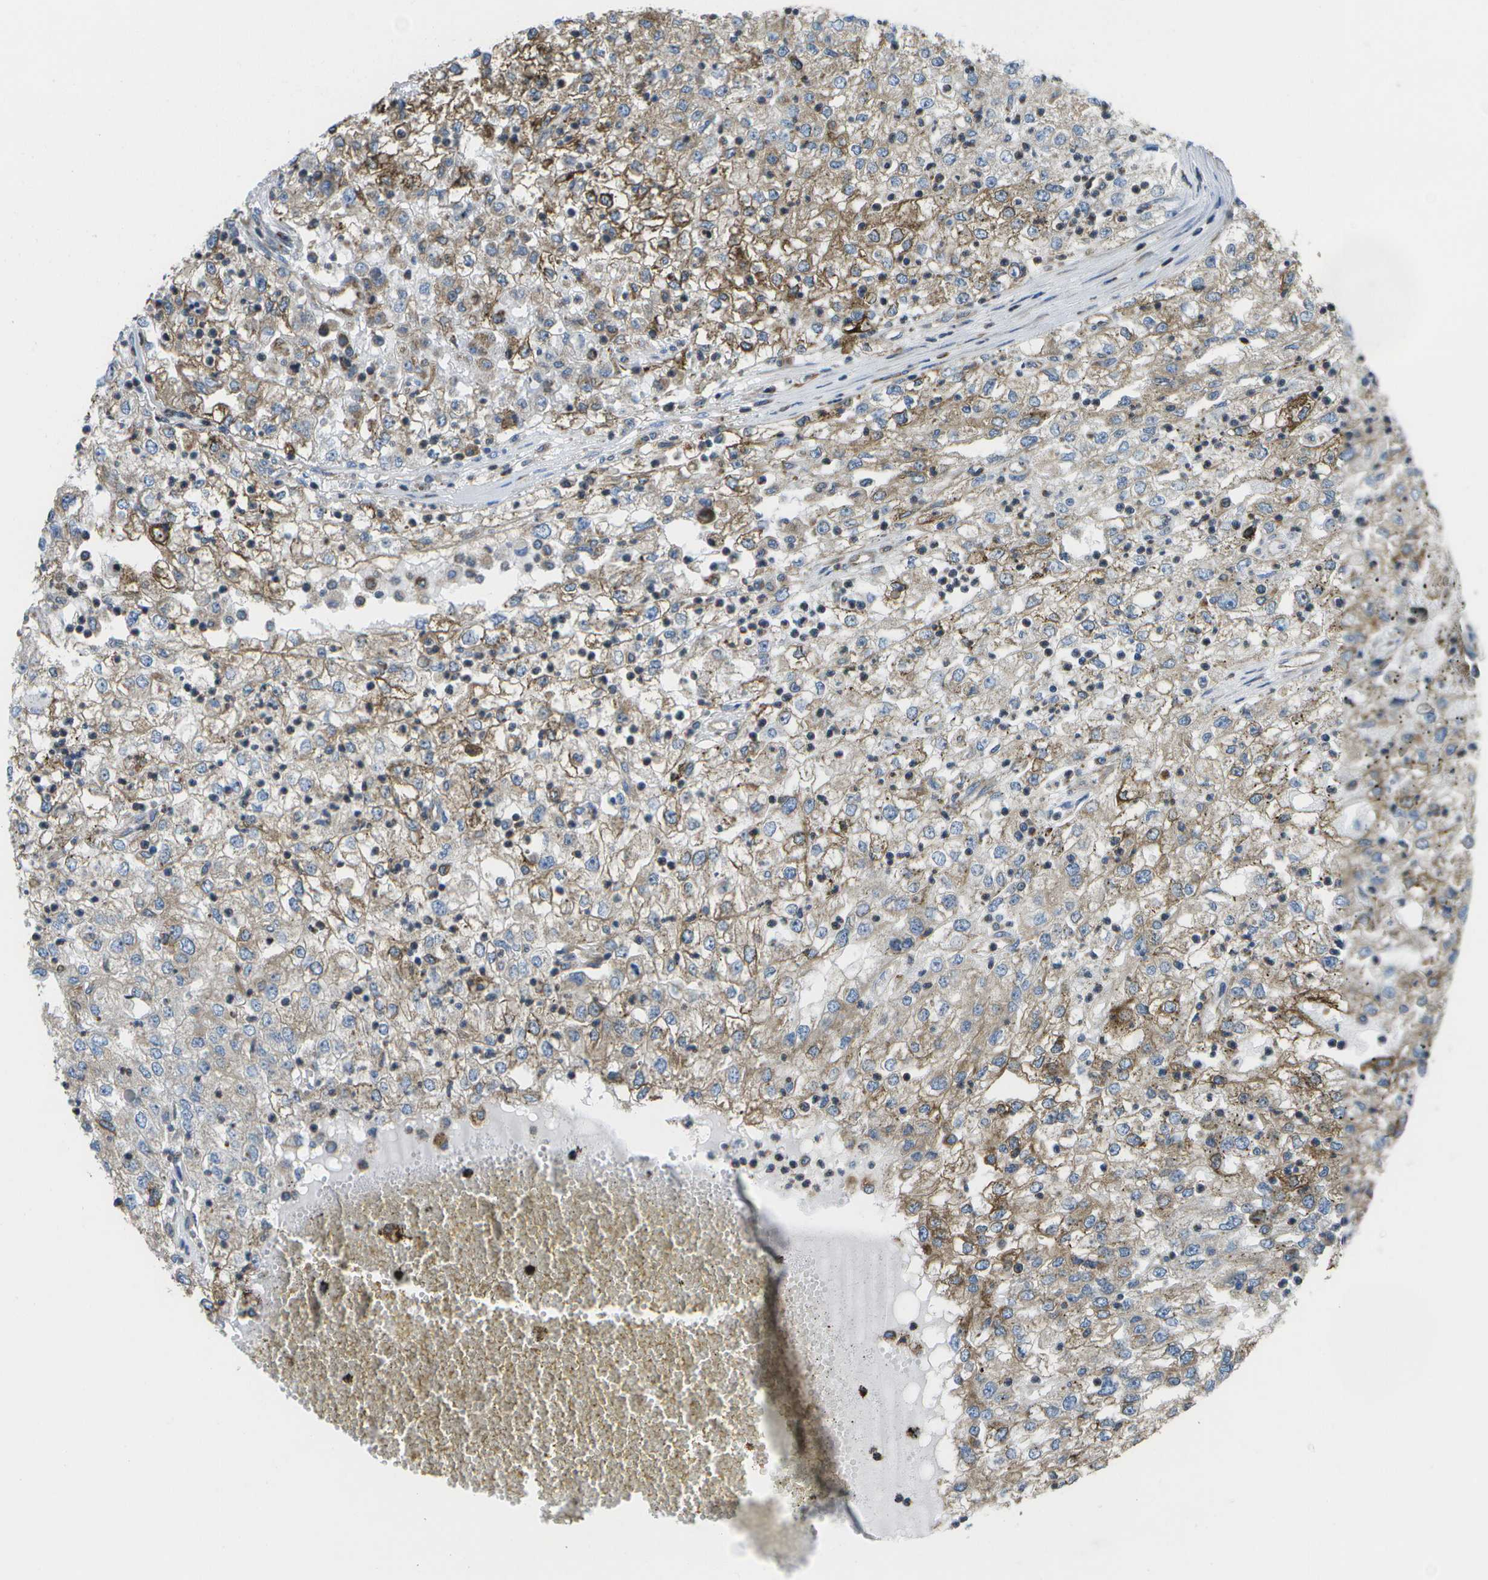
{"staining": {"intensity": "moderate", "quantity": "25%-75%", "location": "cytoplasmic/membranous"}, "tissue": "renal cancer", "cell_type": "Tumor cells", "image_type": "cancer", "snomed": [{"axis": "morphology", "description": "Adenocarcinoma, NOS"}, {"axis": "topography", "description": "Kidney"}], "caption": "Renal cancer stained with DAB IHC displays medium levels of moderate cytoplasmic/membranous staining in approximately 25%-75% of tumor cells. (Stains: DAB in brown, nuclei in blue, Microscopy: brightfield microscopy at high magnification).", "gene": "GDF5", "patient": {"sex": "female", "age": 54}}